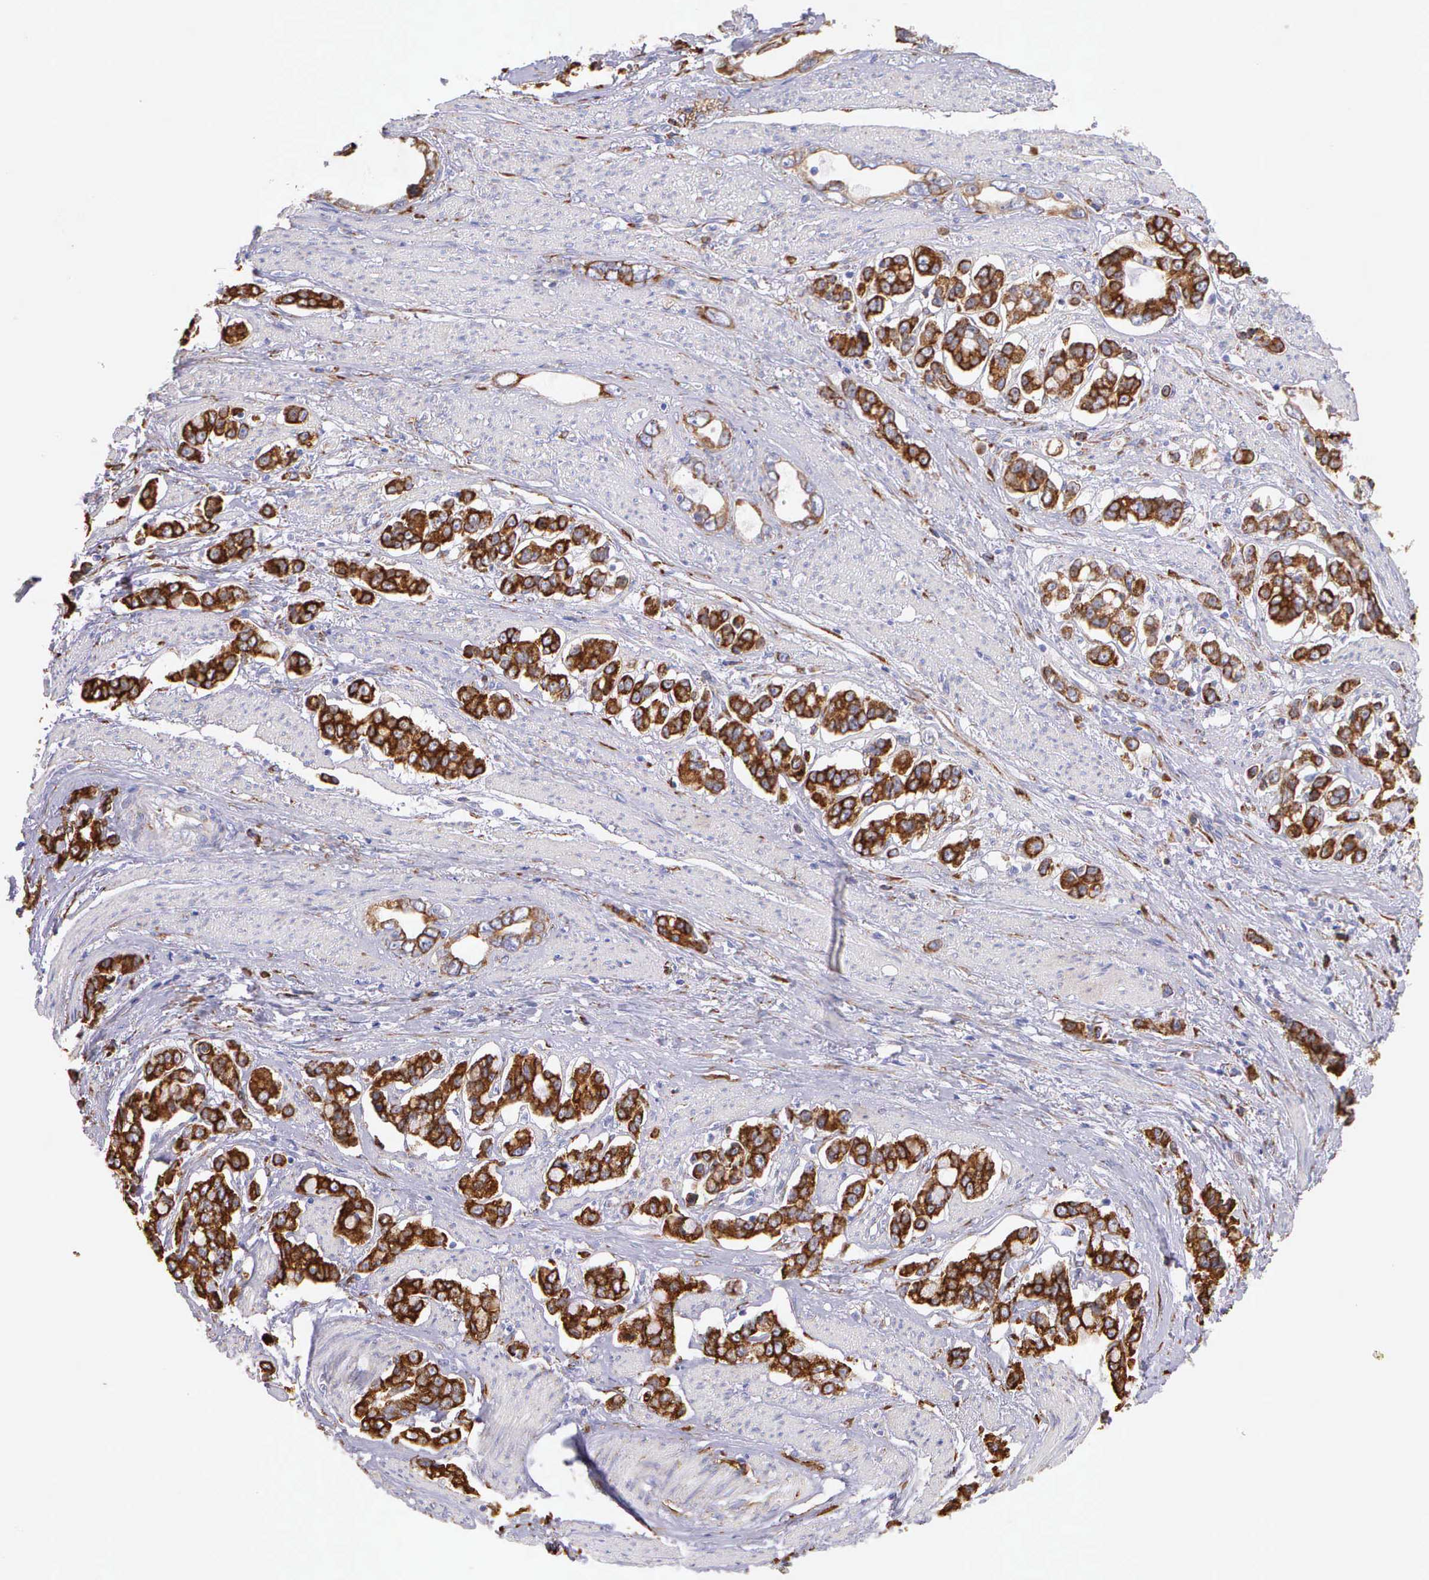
{"staining": {"intensity": "strong", "quantity": ">75%", "location": "cytoplasmic/membranous"}, "tissue": "stomach cancer", "cell_type": "Tumor cells", "image_type": "cancer", "snomed": [{"axis": "morphology", "description": "Adenocarcinoma, NOS"}, {"axis": "topography", "description": "Stomach"}], "caption": "Stomach cancer (adenocarcinoma) stained with immunohistochemistry (IHC) displays strong cytoplasmic/membranous expression in about >75% of tumor cells.", "gene": "CKAP4", "patient": {"sex": "male", "age": 78}}